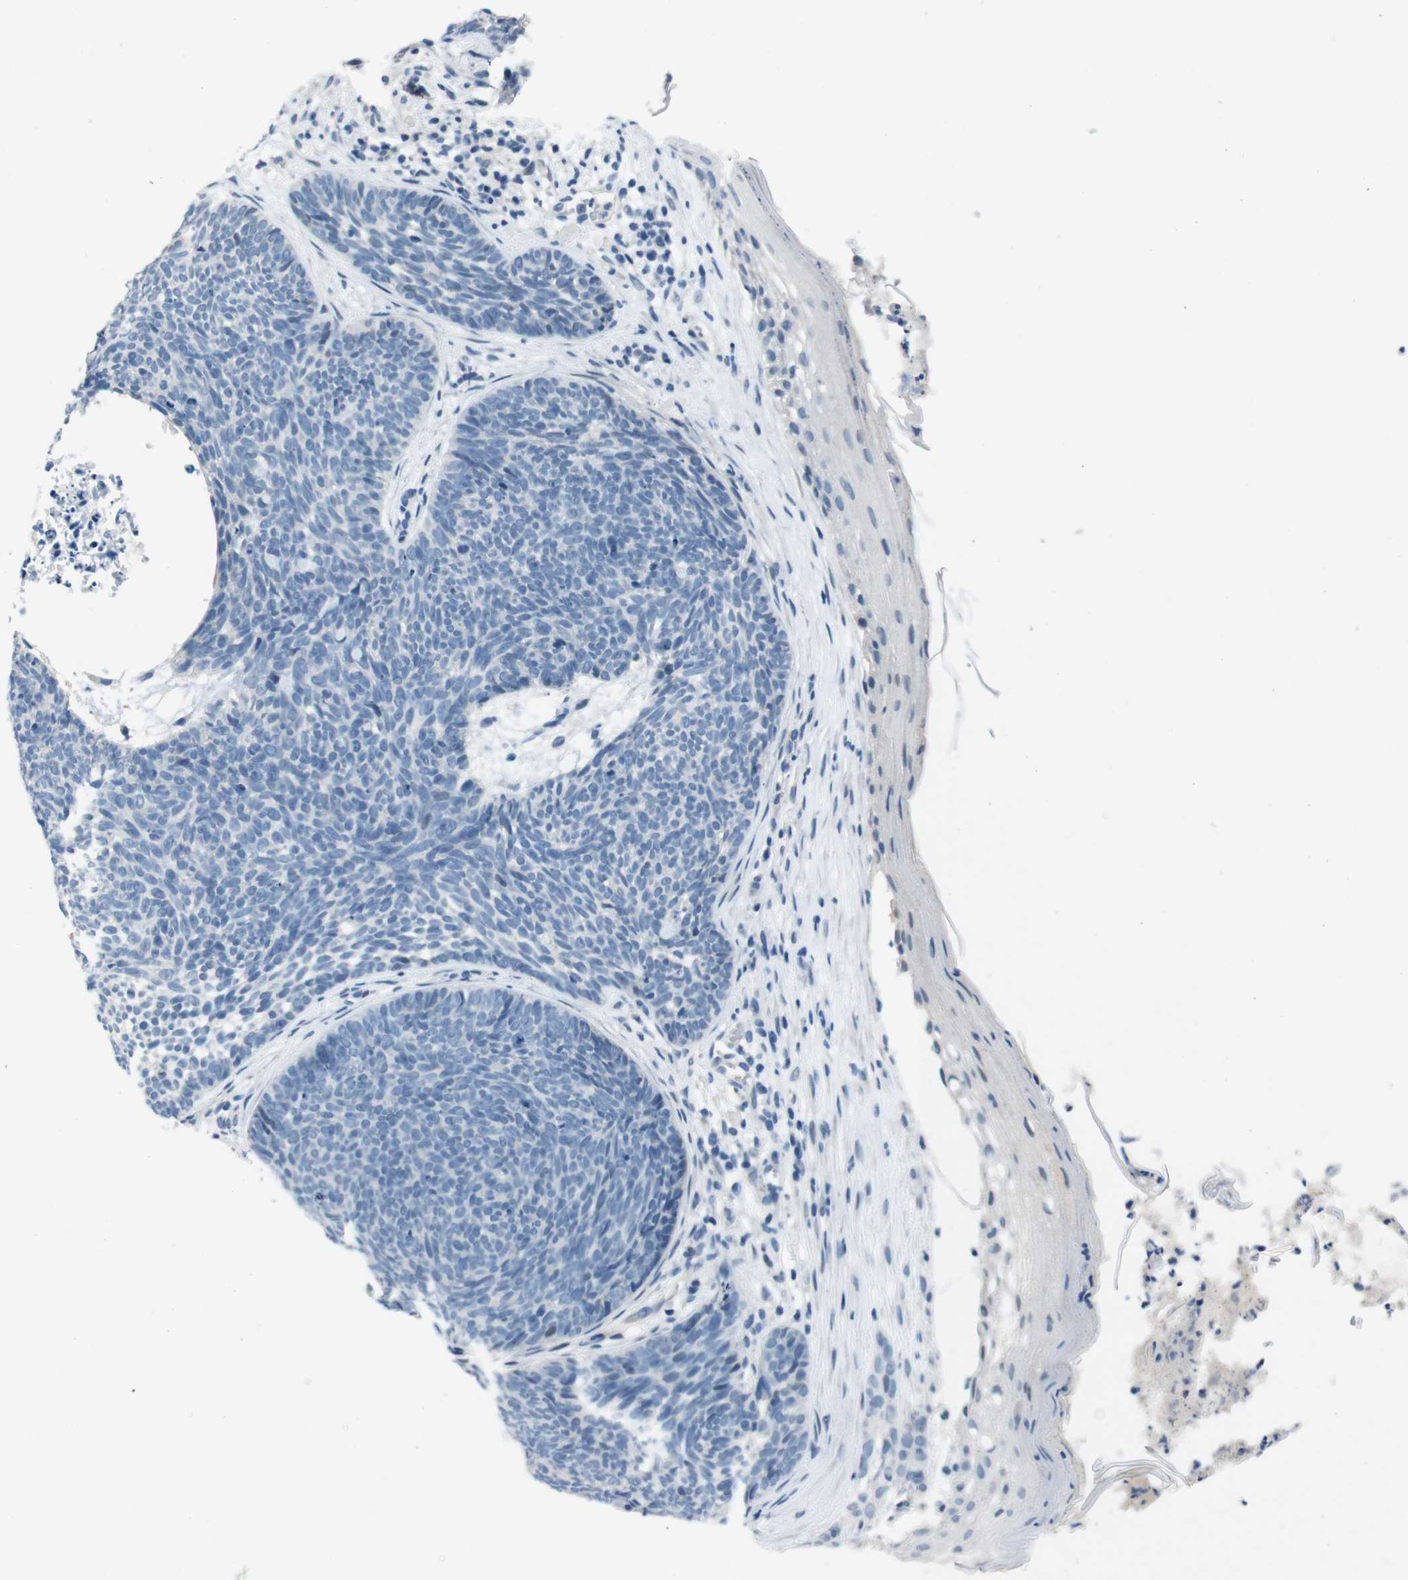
{"staining": {"intensity": "negative", "quantity": "none", "location": "none"}, "tissue": "skin cancer", "cell_type": "Tumor cells", "image_type": "cancer", "snomed": [{"axis": "morphology", "description": "Basal cell carcinoma"}, {"axis": "topography", "description": "Skin"}], "caption": "Tumor cells are negative for protein expression in human skin cancer (basal cell carcinoma).", "gene": "HRH2", "patient": {"sex": "female", "age": 70}}